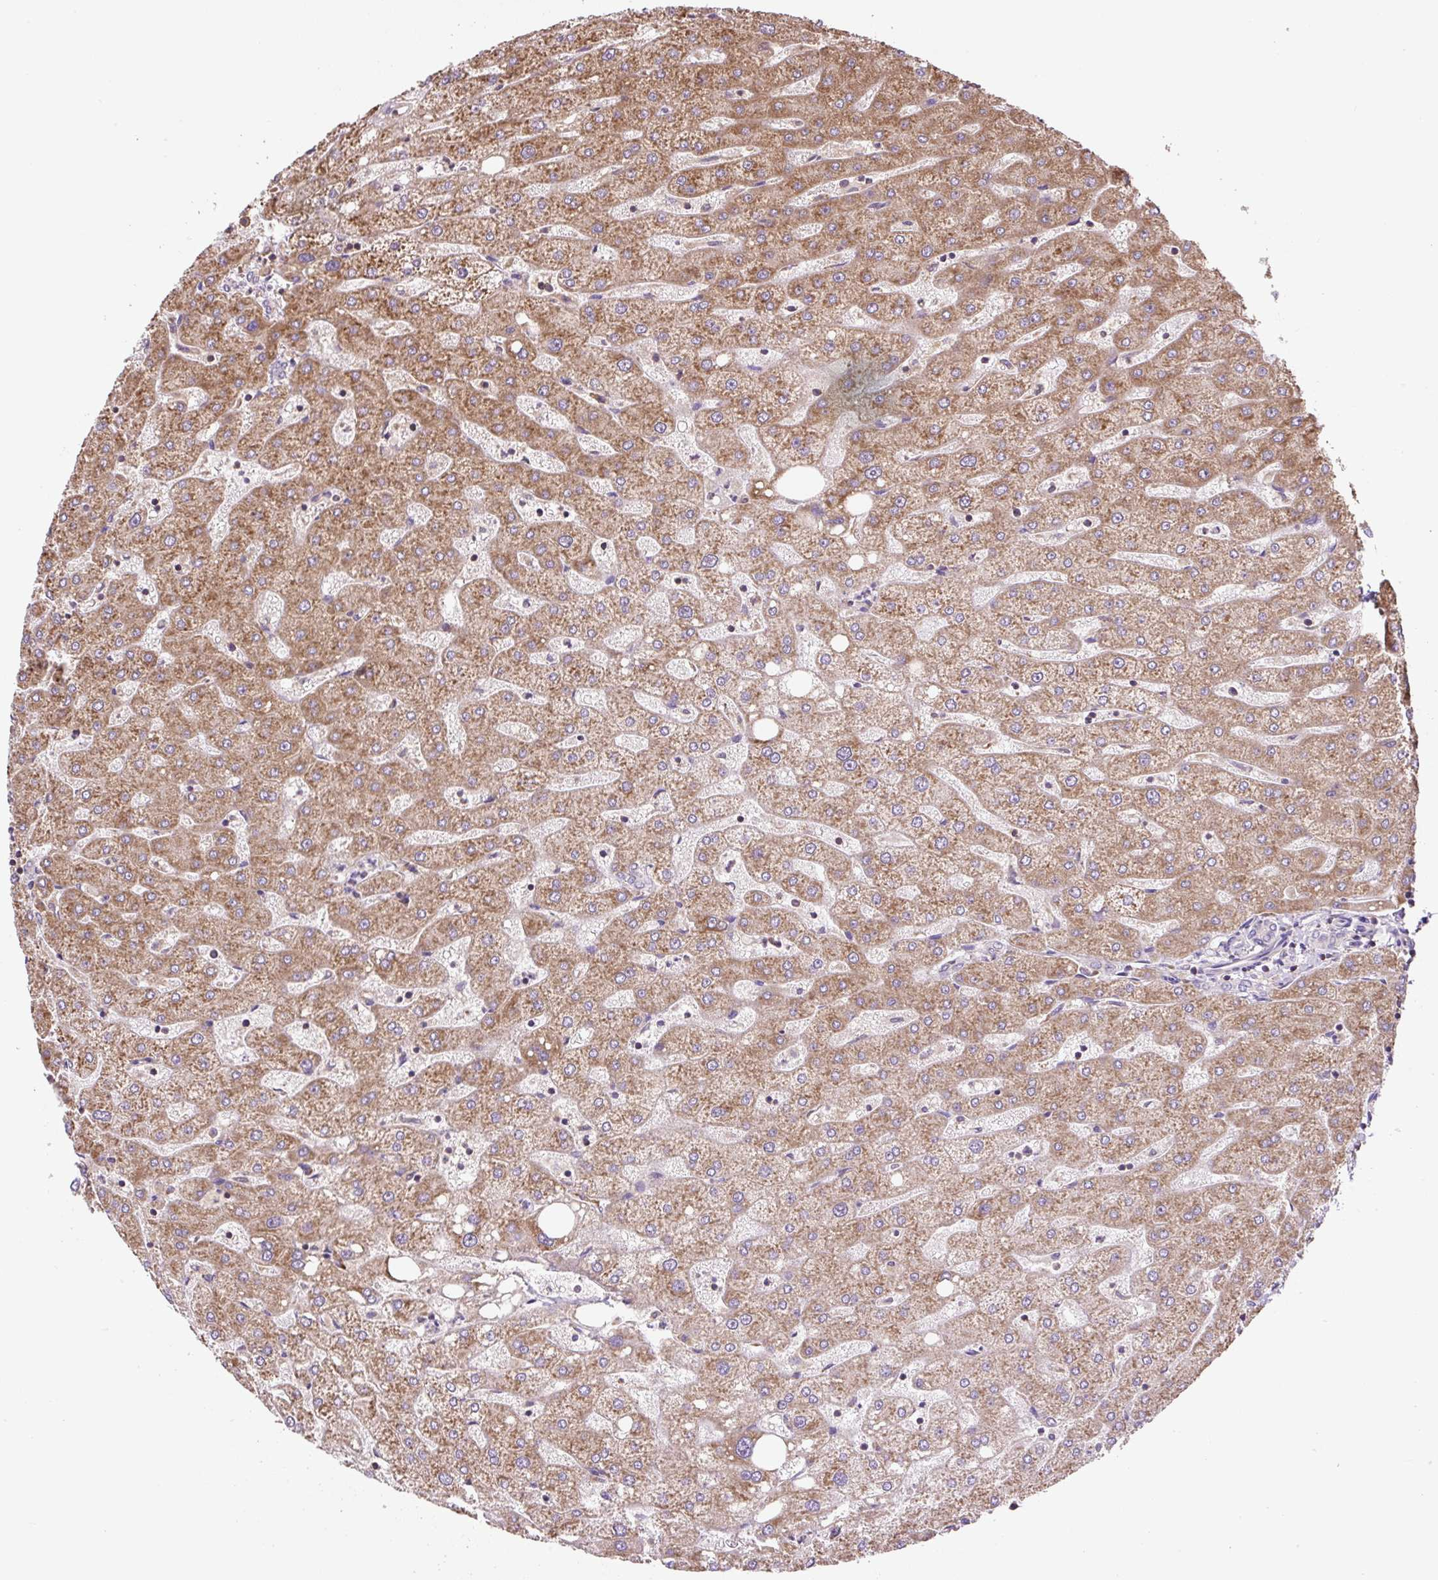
{"staining": {"intensity": "negative", "quantity": "none", "location": "none"}, "tissue": "liver", "cell_type": "Cholangiocytes", "image_type": "normal", "snomed": [{"axis": "morphology", "description": "Normal tissue, NOS"}, {"axis": "topography", "description": "Liver"}], "caption": "IHC photomicrograph of unremarkable human liver stained for a protein (brown), which exhibits no expression in cholangiocytes. The staining was performed using DAB (3,3'-diaminobenzidine) to visualize the protein expression in brown, while the nuclei were stained in blue with hematoxylin (Magnification: 20x).", "gene": "RPS23", "patient": {"sex": "male", "age": 67}}